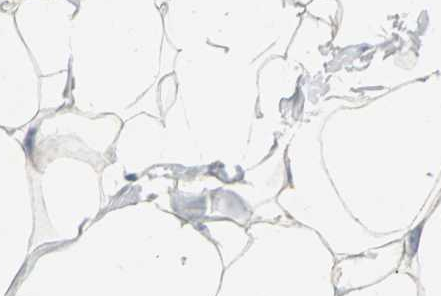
{"staining": {"intensity": "weak", "quantity": "<25%", "location": "cytoplasmic/membranous"}, "tissue": "adipose tissue", "cell_type": "Adipocytes", "image_type": "normal", "snomed": [{"axis": "morphology", "description": "Normal tissue, NOS"}, {"axis": "topography", "description": "Breast"}, {"axis": "topography", "description": "Adipose tissue"}], "caption": "Immunohistochemistry (IHC) micrograph of benign human adipose tissue stained for a protein (brown), which shows no positivity in adipocytes. (DAB (3,3'-diaminobenzidine) immunohistochemistry (IHC) with hematoxylin counter stain).", "gene": "CMC2", "patient": {"sex": "female", "age": 25}}